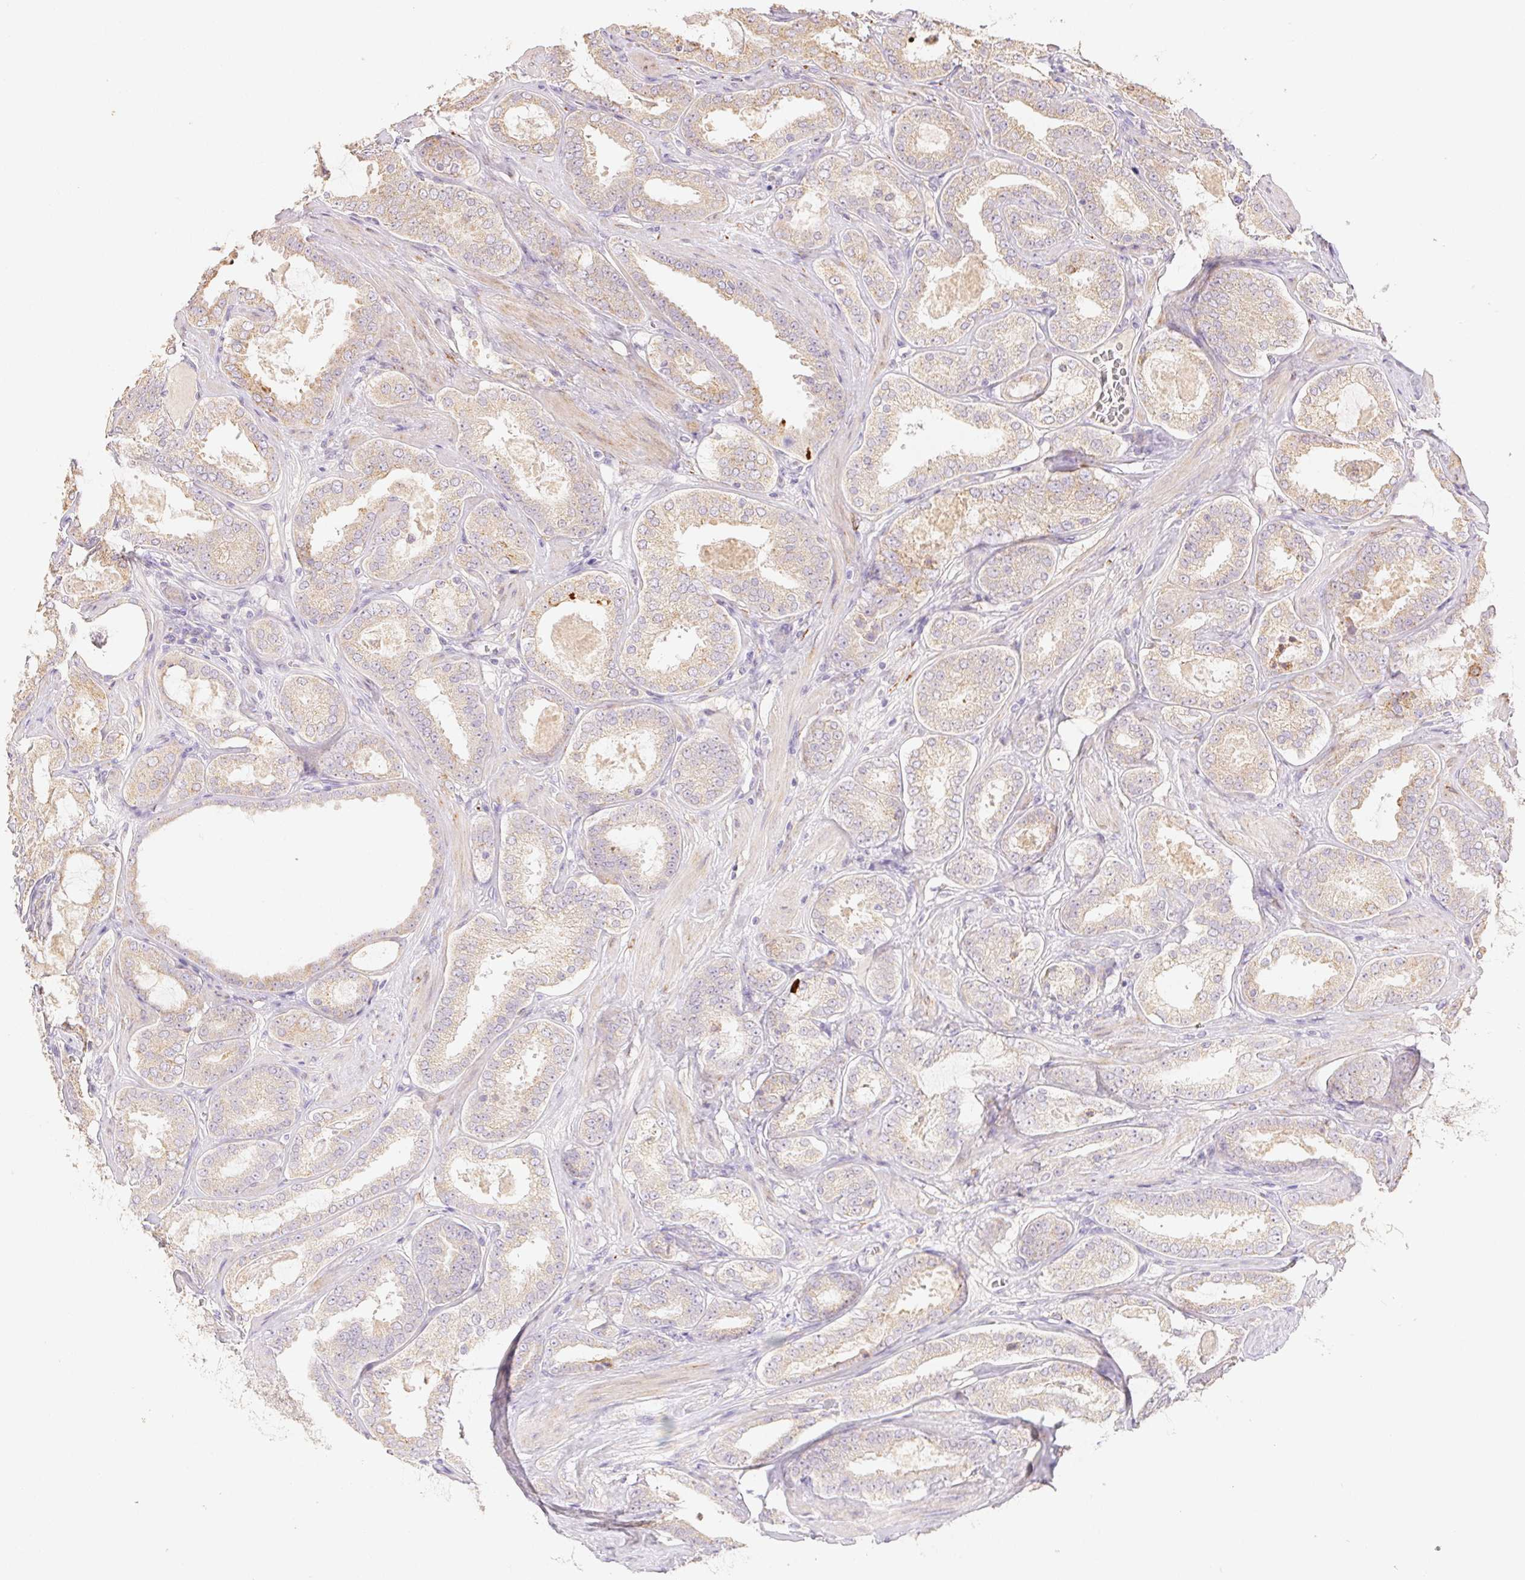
{"staining": {"intensity": "weak", "quantity": "25%-75%", "location": "cytoplasmic/membranous"}, "tissue": "prostate cancer", "cell_type": "Tumor cells", "image_type": "cancer", "snomed": [{"axis": "morphology", "description": "Adenocarcinoma, High grade"}, {"axis": "topography", "description": "Prostate"}], "caption": "Tumor cells demonstrate weak cytoplasmic/membranous staining in about 25%-75% of cells in prostate adenocarcinoma (high-grade). The protein of interest is shown in brown color, while the nuclei are stained blue.", "gene": "ACVR1B", "patient": {"sex": "male", "age": 63}}